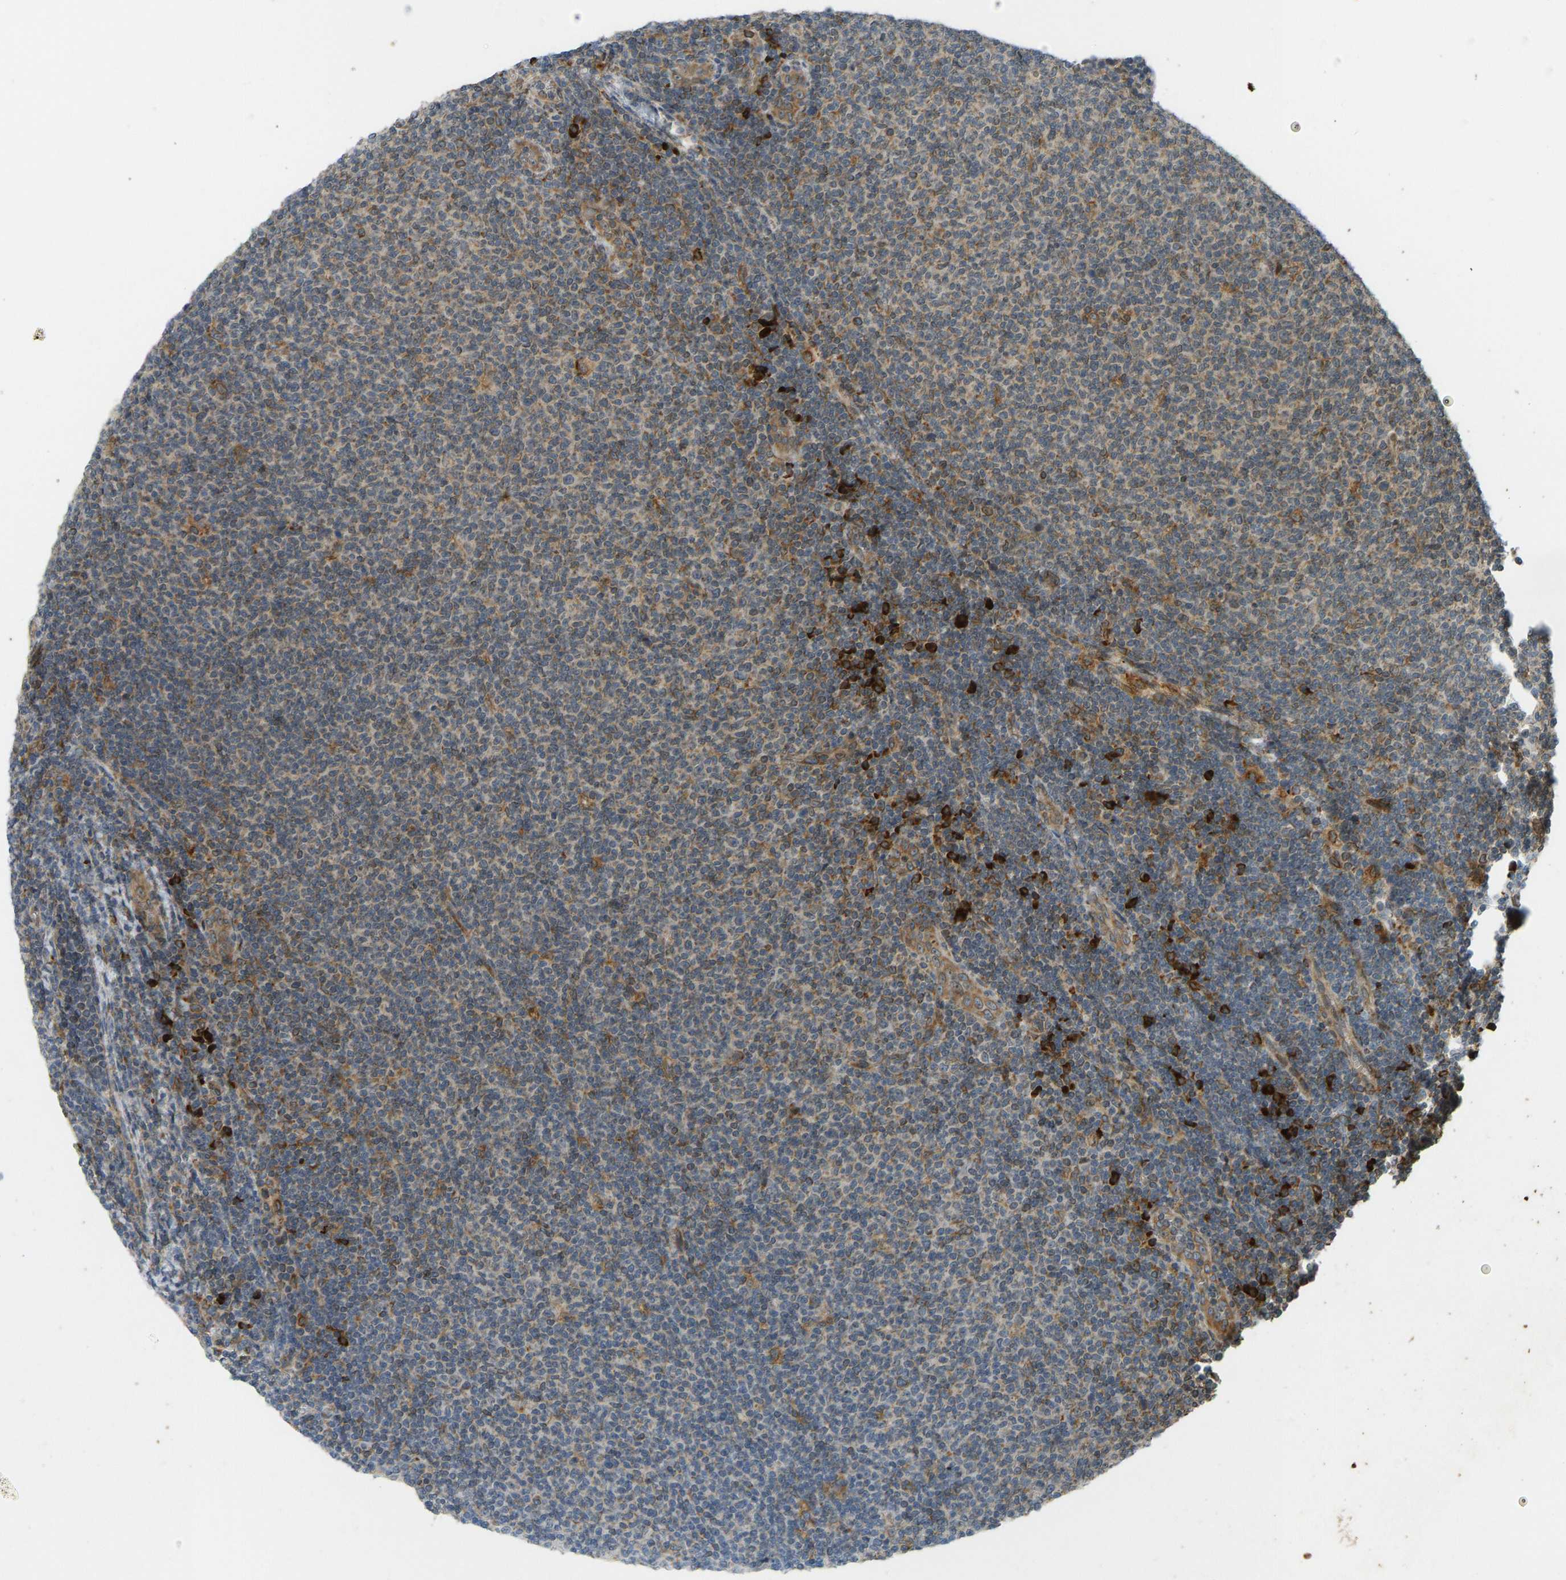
{"staining": {"intensity": "moderate", "quantity": "25%-75%", "location": "cytoplasmic/membranous"}, "tissue": "lymphoma", "cell_type": "Tumor cells", "image_type": "cancer", "snomed": [{"axis": "morphology", "description": "Malignant lymphoma, non-Hodgkin's type, Low grade"}, {"axis": "topography", "description": "Lymph node"}], "caption": "Moderate cytoplasmic/membranous positivity is appreciated in about 25%-75% of tumor cells in lymphoma.", "gene": "RPN2", "patient": {"sex": "male", "age": 66}}